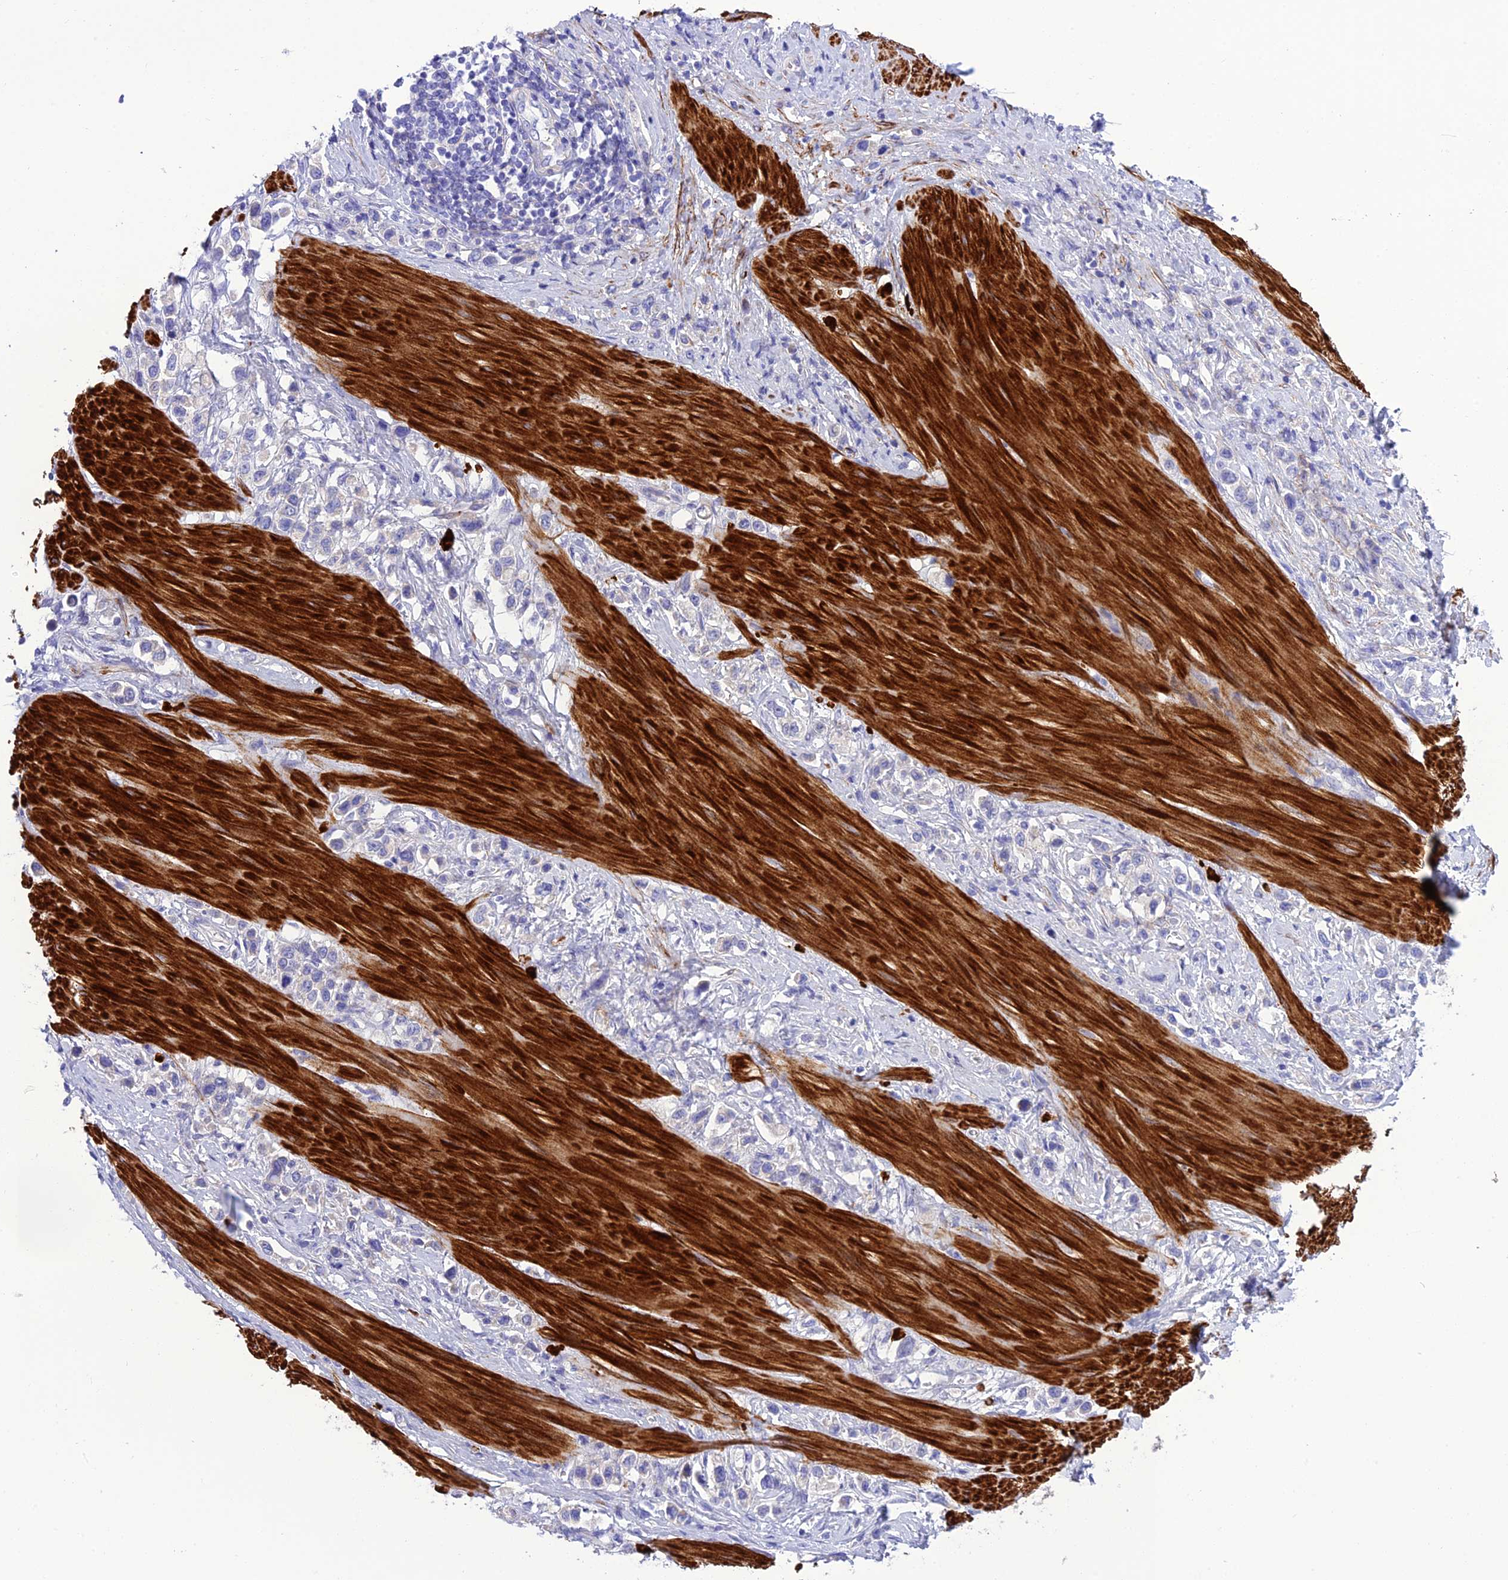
{"staining": {"intensity": "negative", "quantity": "none", "location": "none"}, "tissue": "stomach cancer", "cell_type": "Tumor cells", "image_type": "cancer", "snomed": [{"axis": "morphology", "description": "Adenocarcinoma, NOS"}, {"axis": "topography", "description": "Stomach"}], "caption": "IHC photomicrograph of neoplastic tissue: human stomach cancer stained with DAB reveals no significant protein positivity in tumor cells.", "gene": "FRA10AC1", "patient": {"sex": "female", "age": 65}}